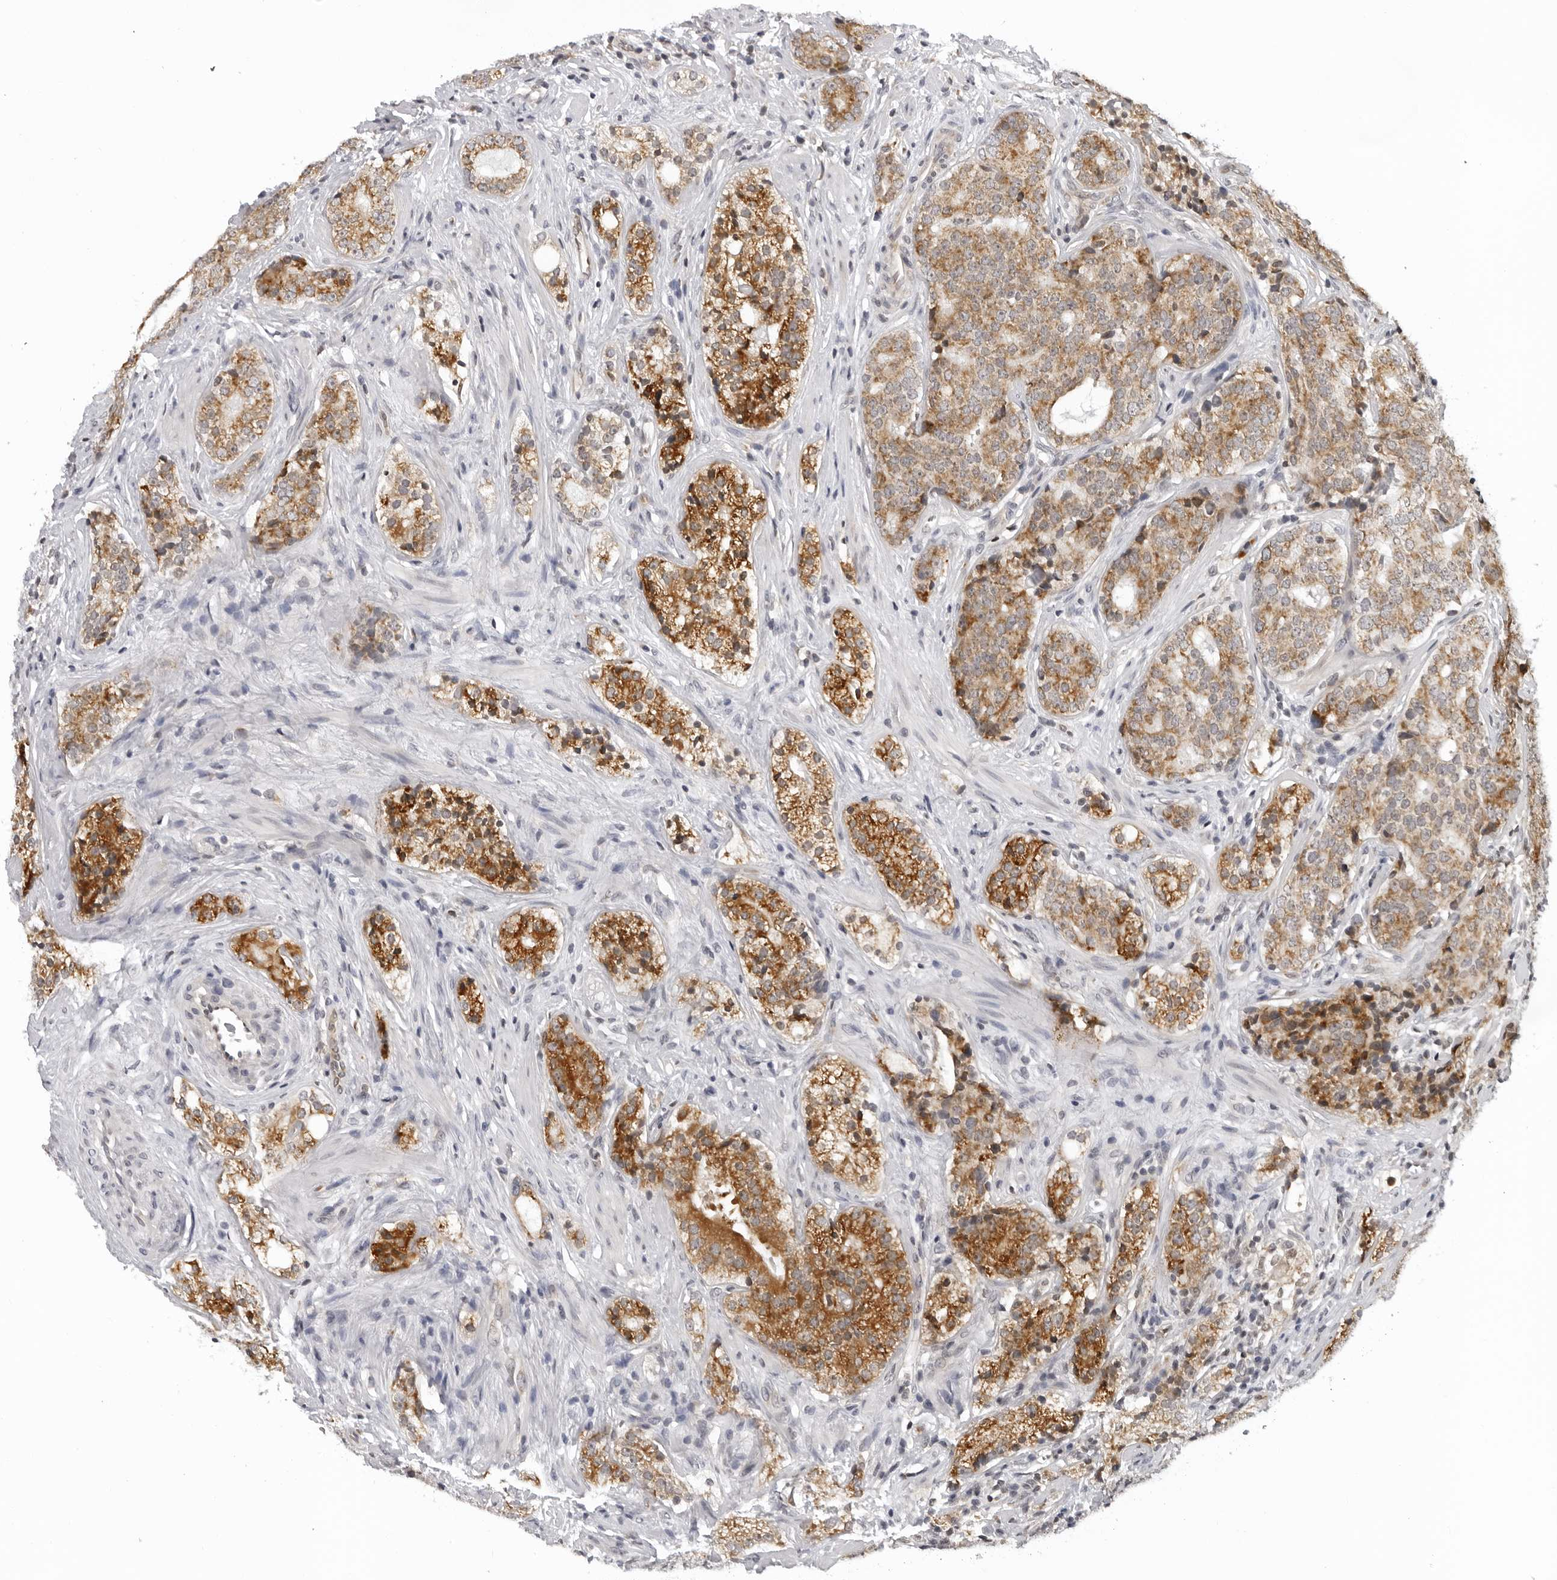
{"staining": {"intensity": "moderate", "quantity": ">75%", "location": "cytoplasmic/membranous"}, "tissue": "prostate cancer", "cell_type": "Tumor cells", "image_type": "cancer", "snomed": [{"axis": "morphology", "description": "Adenocarcinoma, High grade"}, {"axis": "topography", "description": "Prostate"}], "caption": "Prostate adenocarcinoma (high-grade) was stained to show a protein in brown. There is medium levels of moderate cytoplasmic/membranous staining in about >75% of tumor cells.", "gene": "MRPS15", "patient": {"sex": "male", "age": 56}}